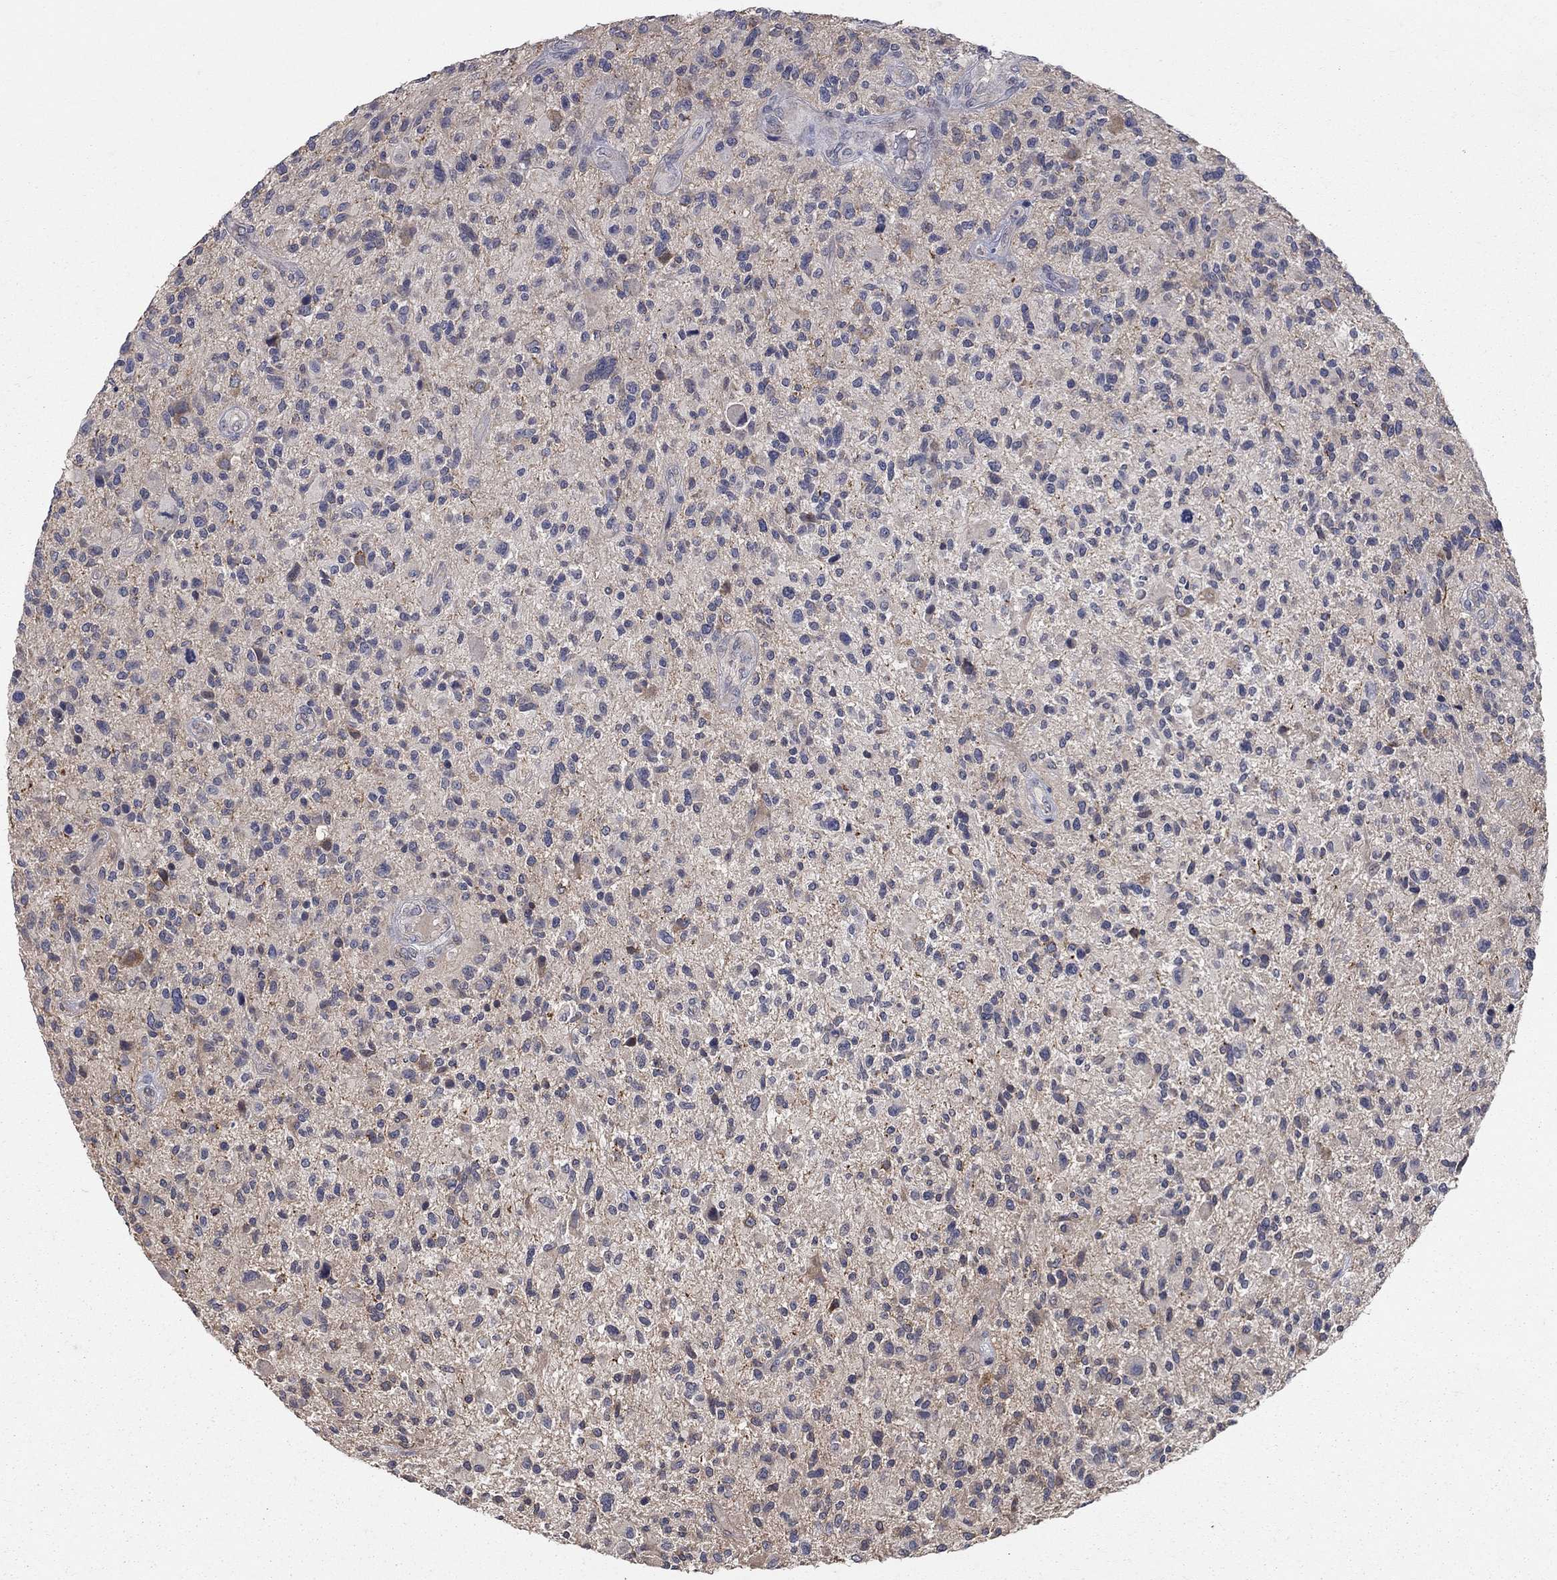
{"staining": {"intensity": "moderate", "quantity": "<25%", "location": "cytoplasmic/membranous"}, "tissue": "glioma", "cell_type": "Tumor cells", "image_type": "cancer", "snomed": [{"axis": "morphology", "description": "Glioma, malignant, High grade"}, {"axis": "topography", "description": "Brain"}], "caption": "Approximately <25% of tumor cells in glioma demonstrate moderate cytoplasmic/membranous protein staining as visualized by brown immunohistochemical staining.", "gene": "WASF3", "patient": {"sex": "male", "age": 47}}